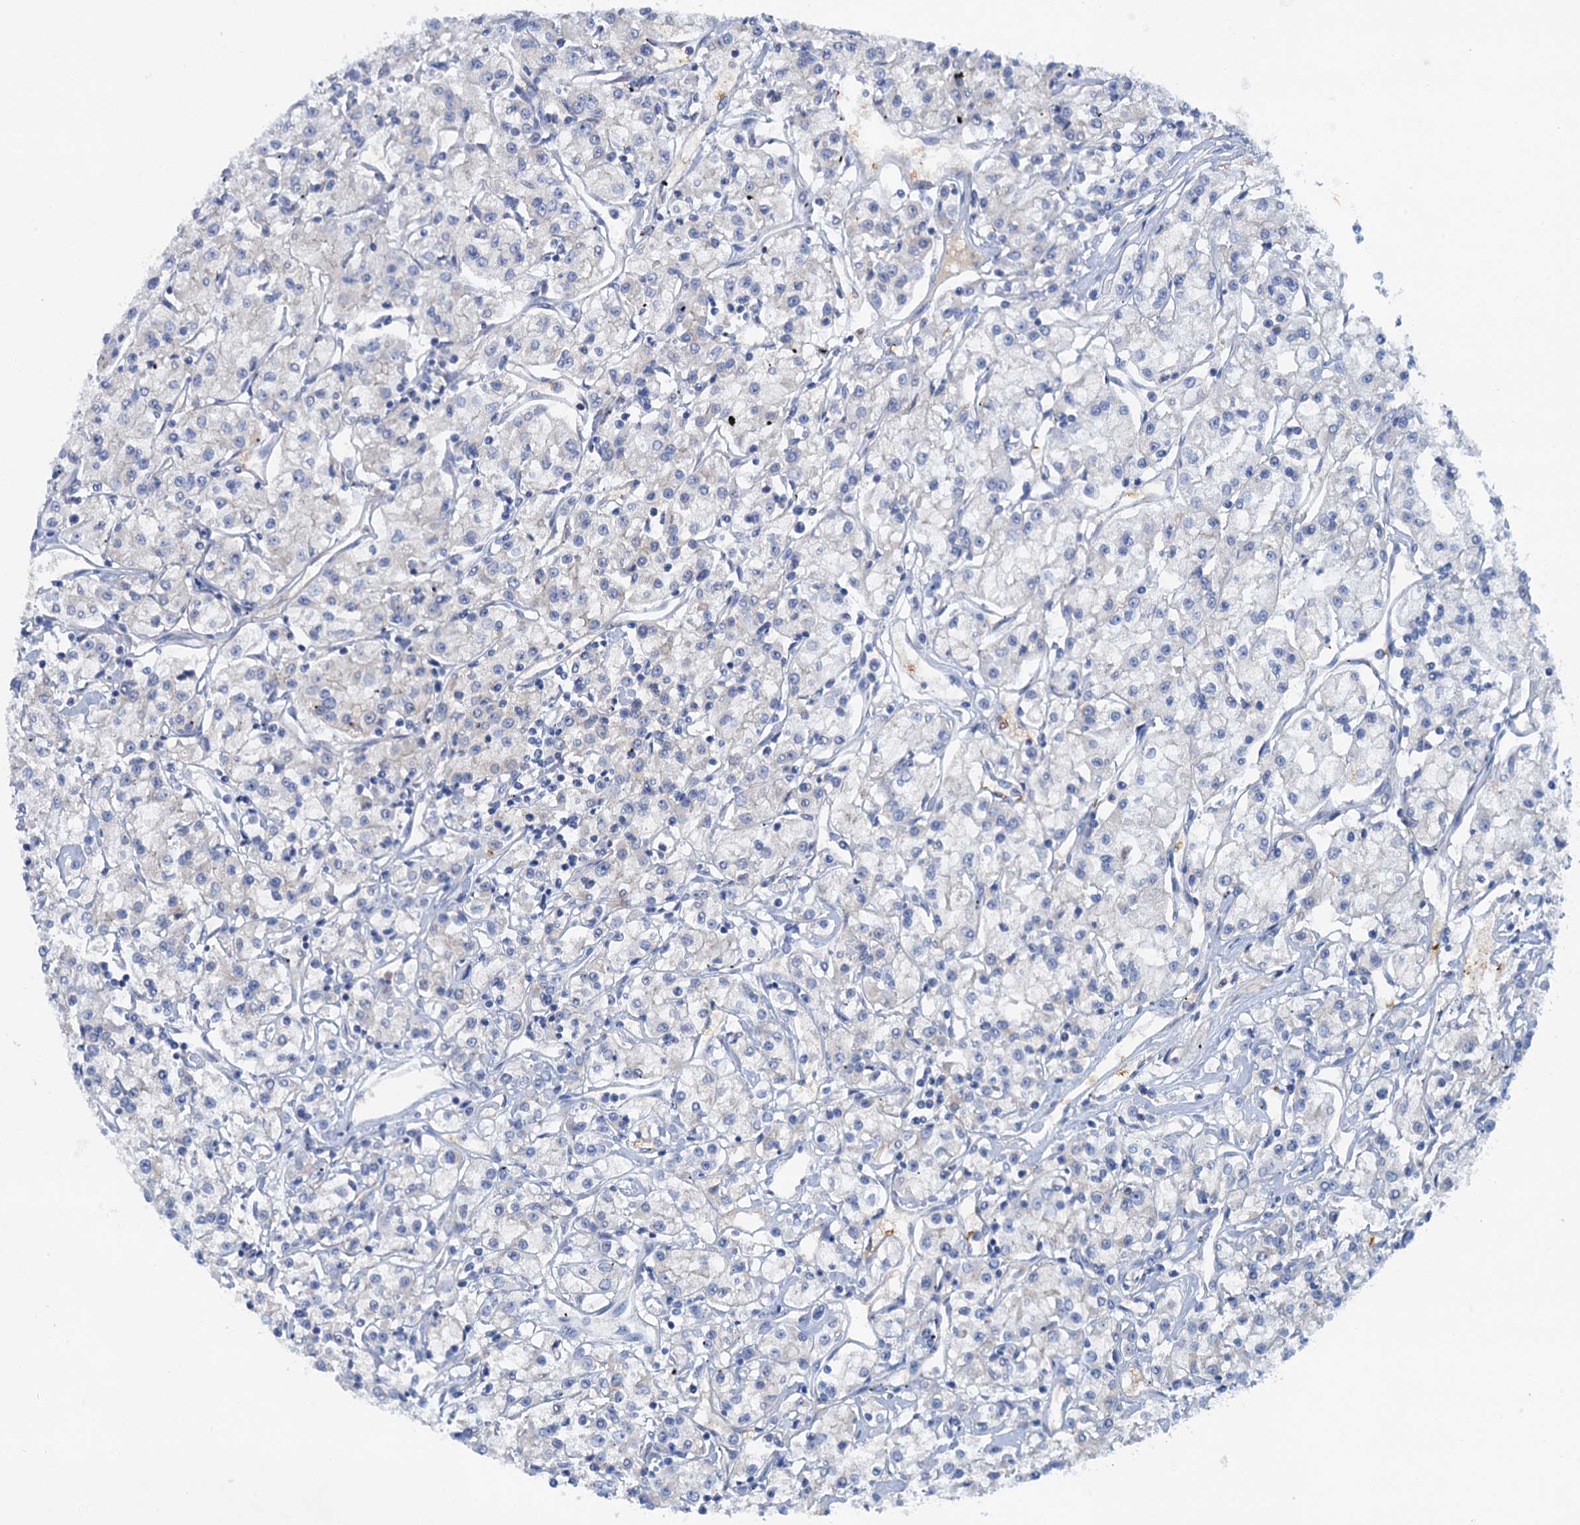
{"staining": {"intensity": "negative", "quantity": "none", "location": "none"}, "tissue": "renal cancer", "cell_type": "Tumor cells", "image_type": "cancer", "snomed": [{"axis": "morphology", "description": "Adenocarcinoma, NOS"}, {"axis": "topography", "description": "Kidney"}], "caption": "The image displays no staining of tumor cells in renal cancer (adenocarcinoma).", "gene": "MYADML2", "patient": {"sex": "female", "age": 59}}